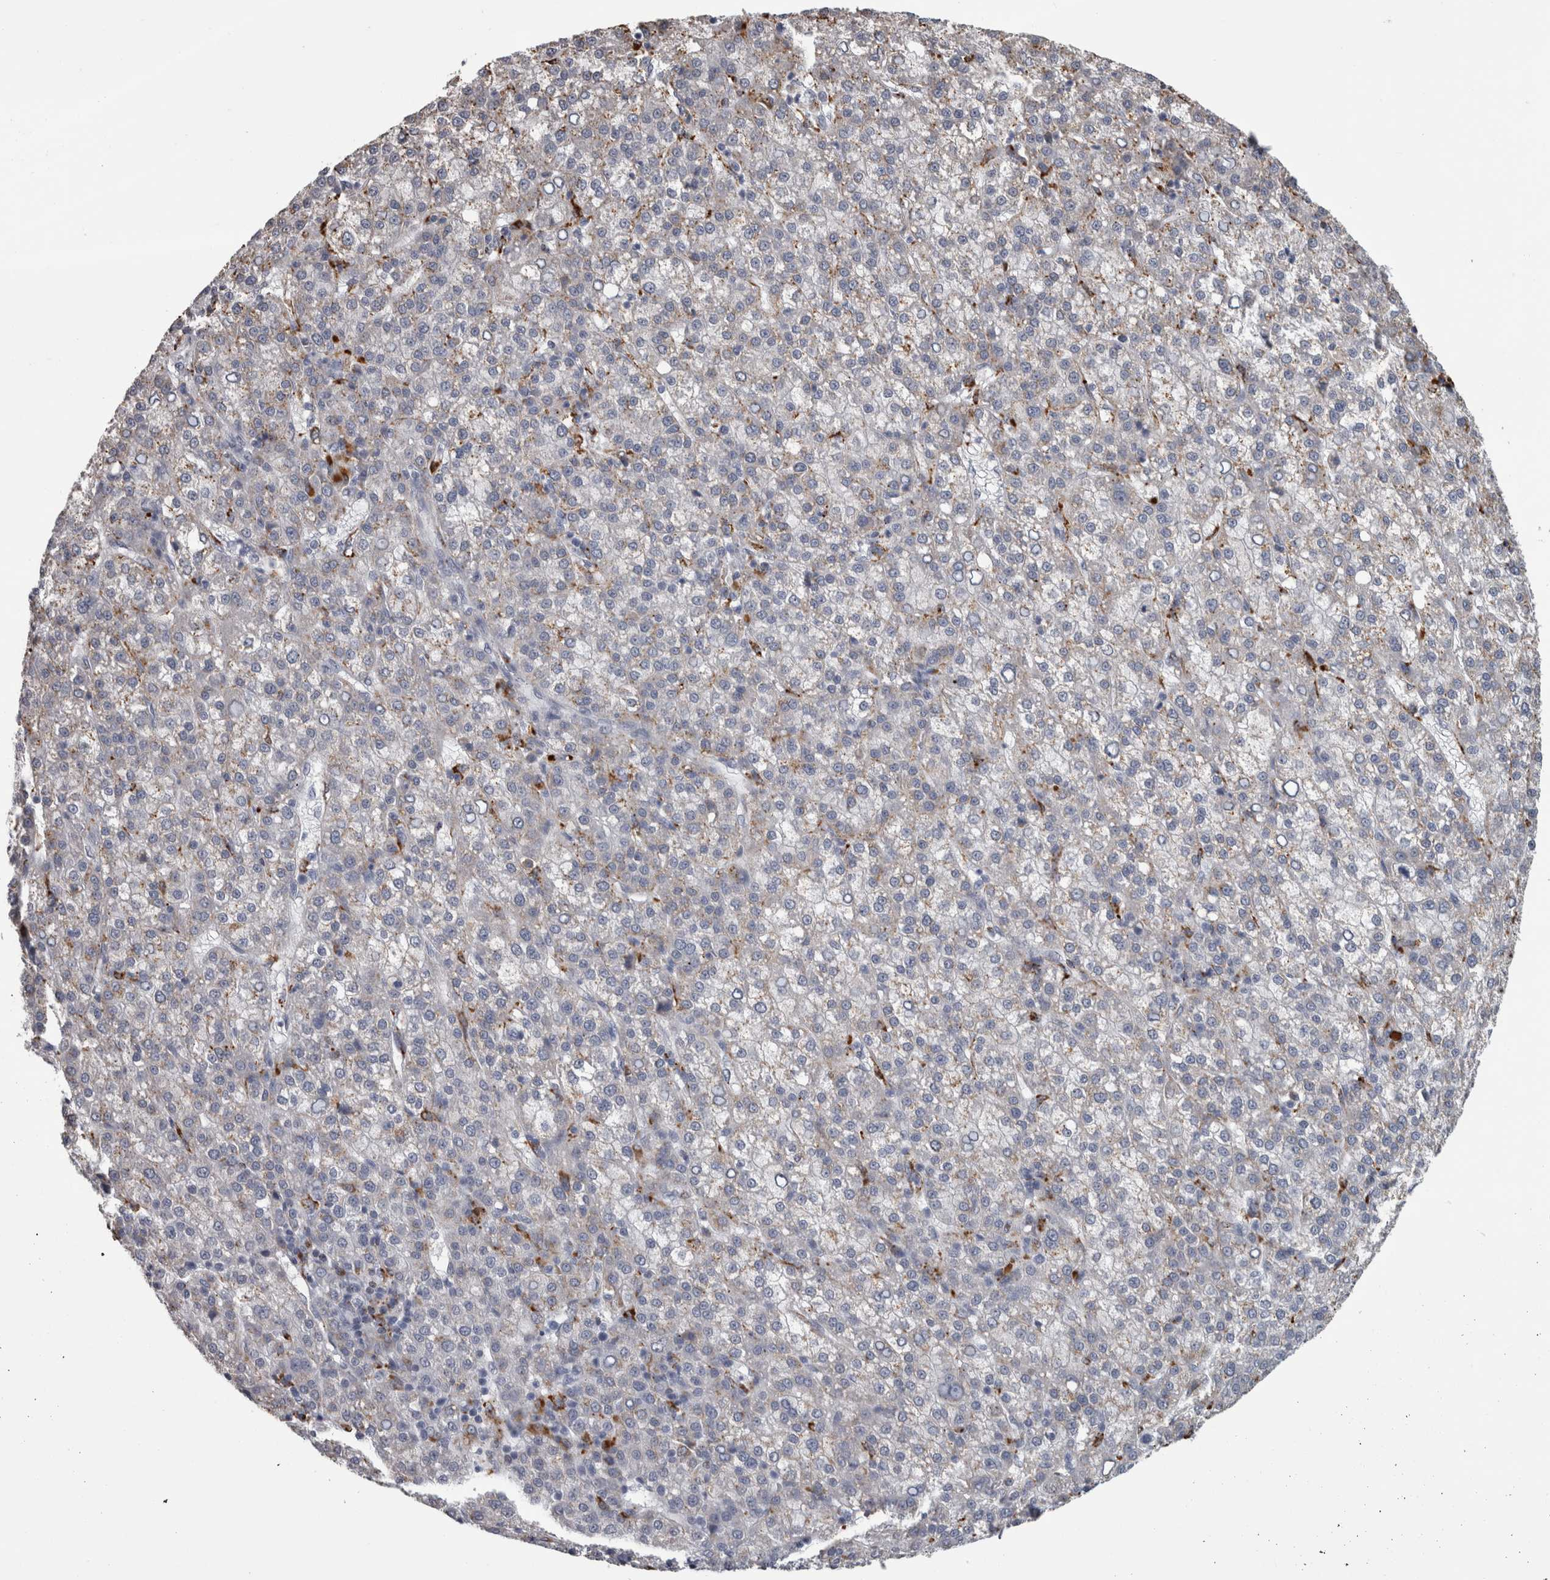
{"staining": {"intensity": "negative", "quantity": "none", "location": "none"}, "tissue": "liver cancer", "cell_type": "Tumor cells", "image_type": "cancer", "snomed": [{"axis": "morphology", "description": "Carcinoma, Hepatocellular, NOS"}, {"axis": "topography", "description": "Liver"}], "caption": "Immunohistochemistry histopathology image of liver cancer stained for a protein (brown), which exhibits no positivity in tumor cells. The staining is performed using DAB brown chromogen with nuclei counter-stained in using hematoxylin.", "gene": "NAAA", "patient": {"sex": "female", "age": 58}}